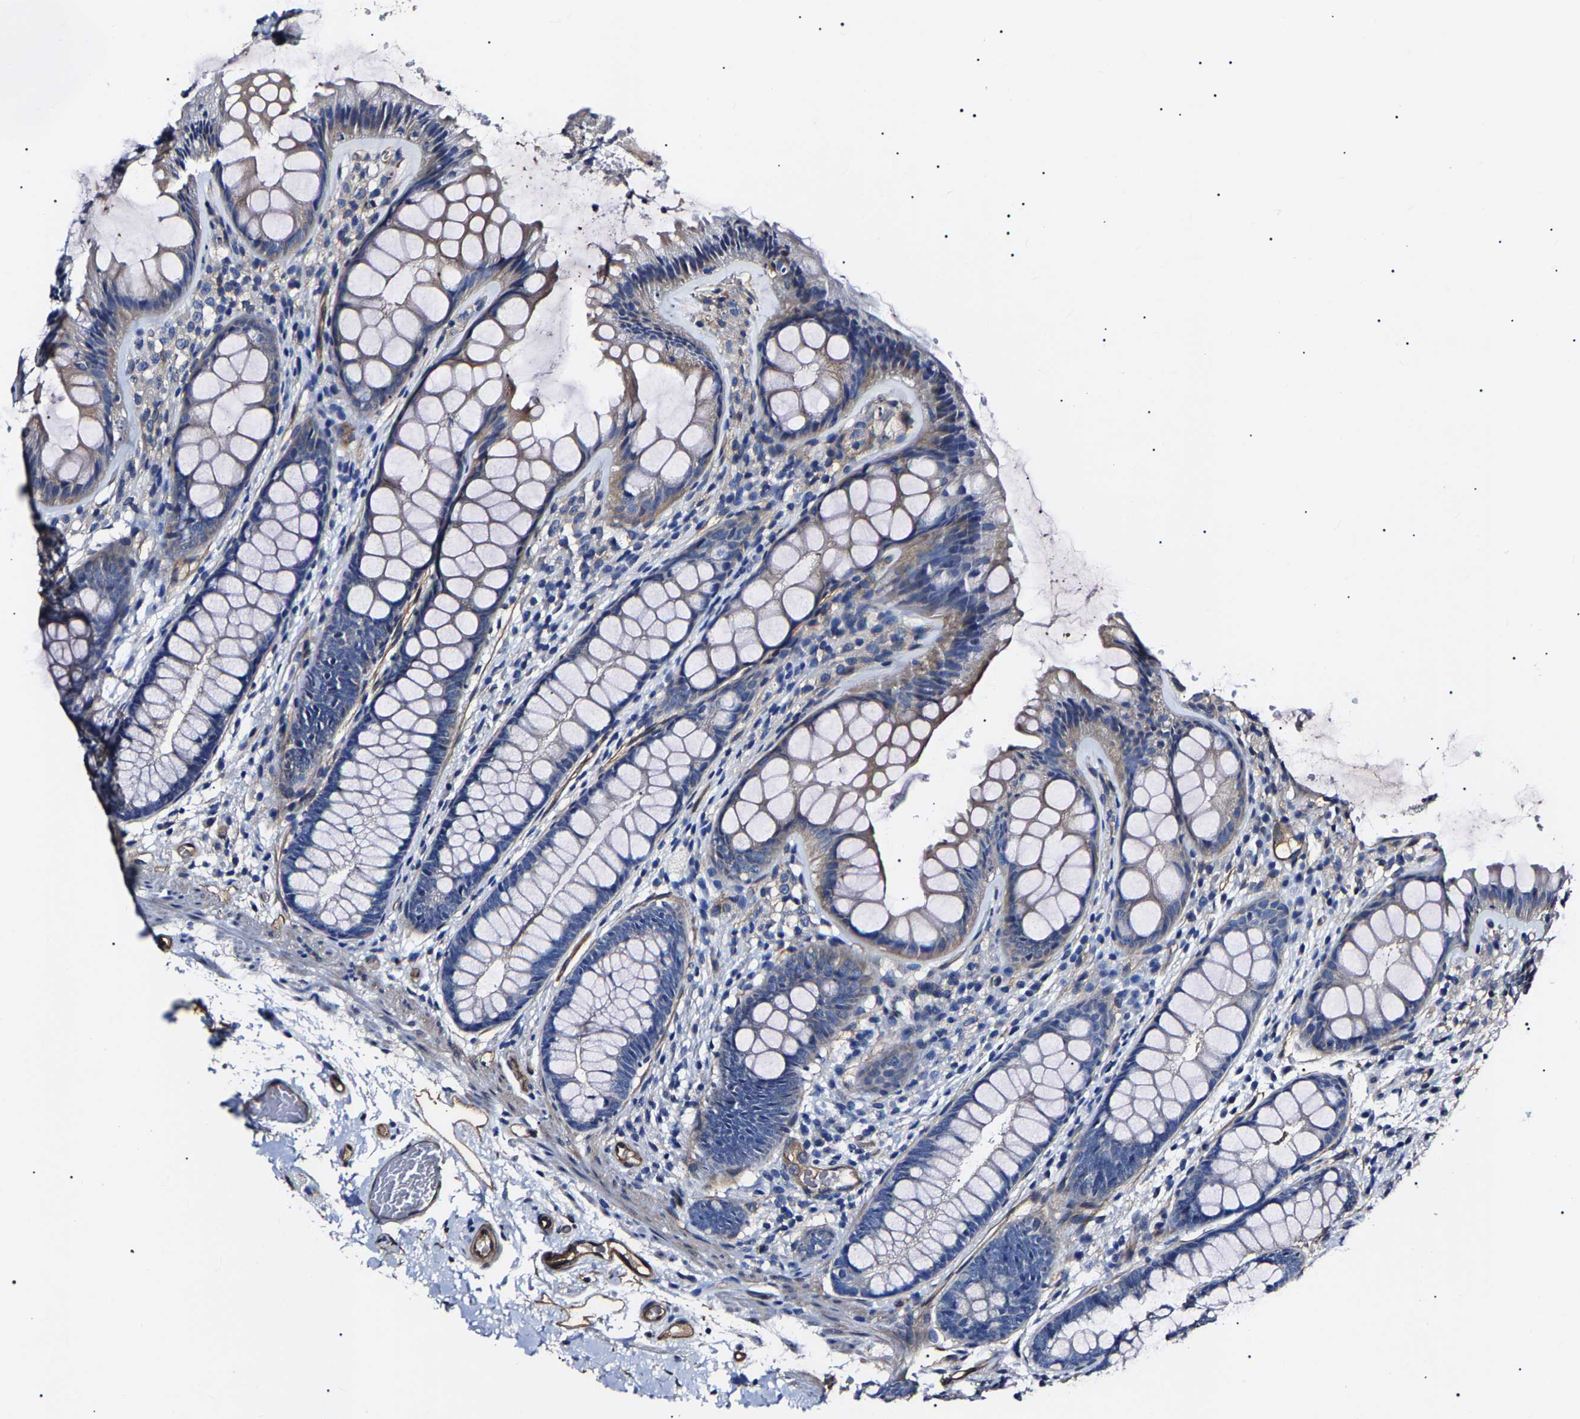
{"staining": {"intensity": "moderate", "quantity": "25%-75%", "location": "cytoplasmic/membranous"}, "tissue": "colon", "cell_type": "Endothelial cells", "image_type": "normal", "snomed": [{"axis": "morphology", "description": "Normal tissue, NOS"}, {"axis": "topography", "description": "Colon"}], "caption": "Immunohistochemical staining of benign human colon displays moderate cytoplasmic/membranous protein staining in about 25%-75% of endothelial cells. The staining is performed using DAB brown chromogen to label protein expression. The nuclei are counter-stained blue using hematoxylin.", "gene": "KLHL42", "patient": {"sex": "female", "age": 56}}